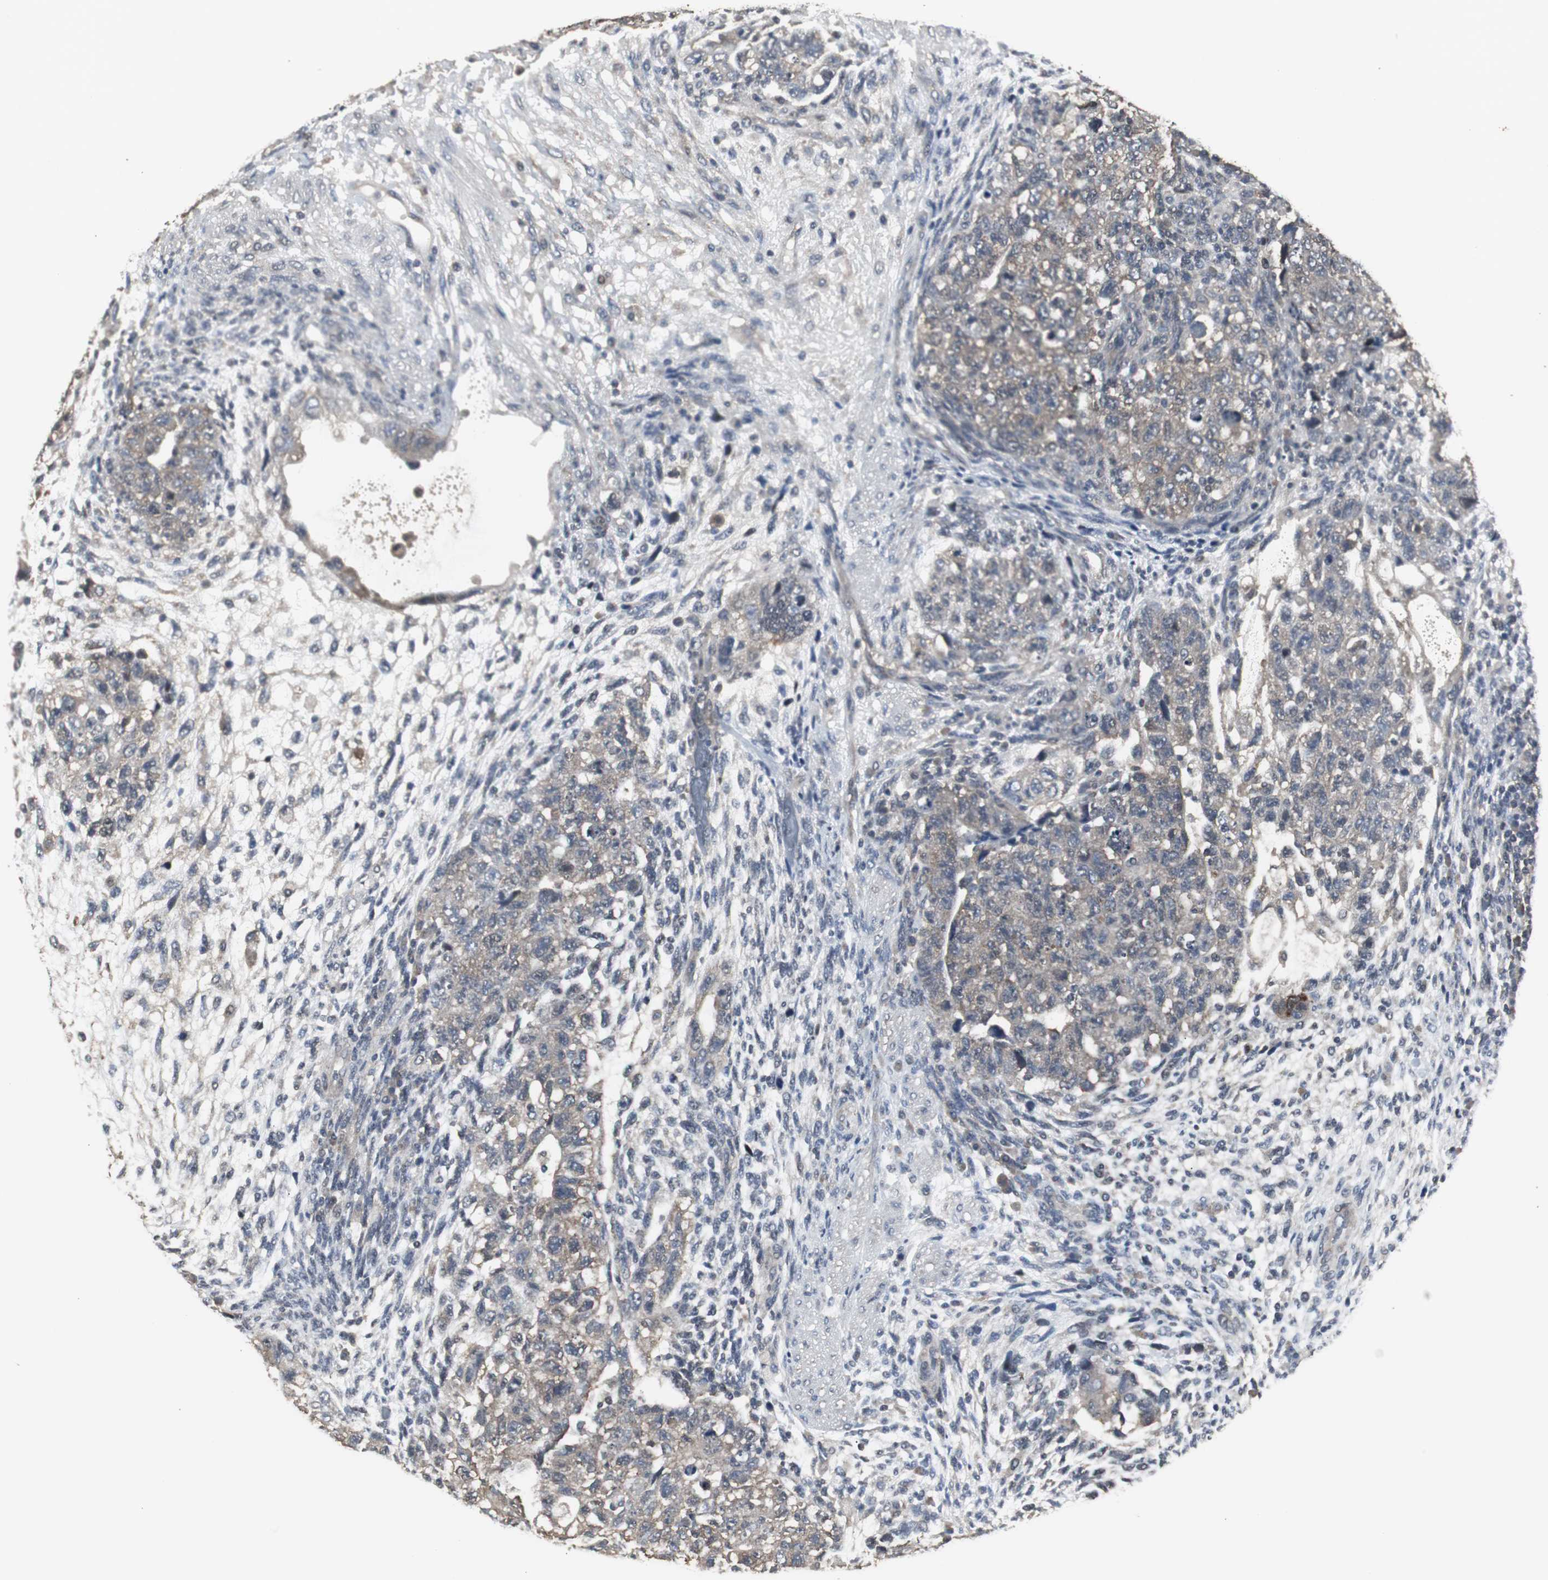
{"staining": {"intensity": "weak", "quantity": "25%-75%", "location": "cytoplasmic/membranous"}, "tissue": "testis cancer", "cell_type": "Tumor cells", "image_type": "cancer", "snomed": [{"axis": "morphology", "description": "Normal tissue, NOS"}, {"axis": "morphology", "description": "Carcinoma, Embryonal, NOS"}, {"axis": "topography", "description": "Testis"}], "caption": "The histopathology image demonstrates immunohistochemical staining of testis cancer (embryonal carcinoma). There is weak cytoplasmic/membranous staining is present in approximately 25%-75% of tumor cells.", "gene": "HPRT1", "patient": {"sex": "male", "age": 36}}